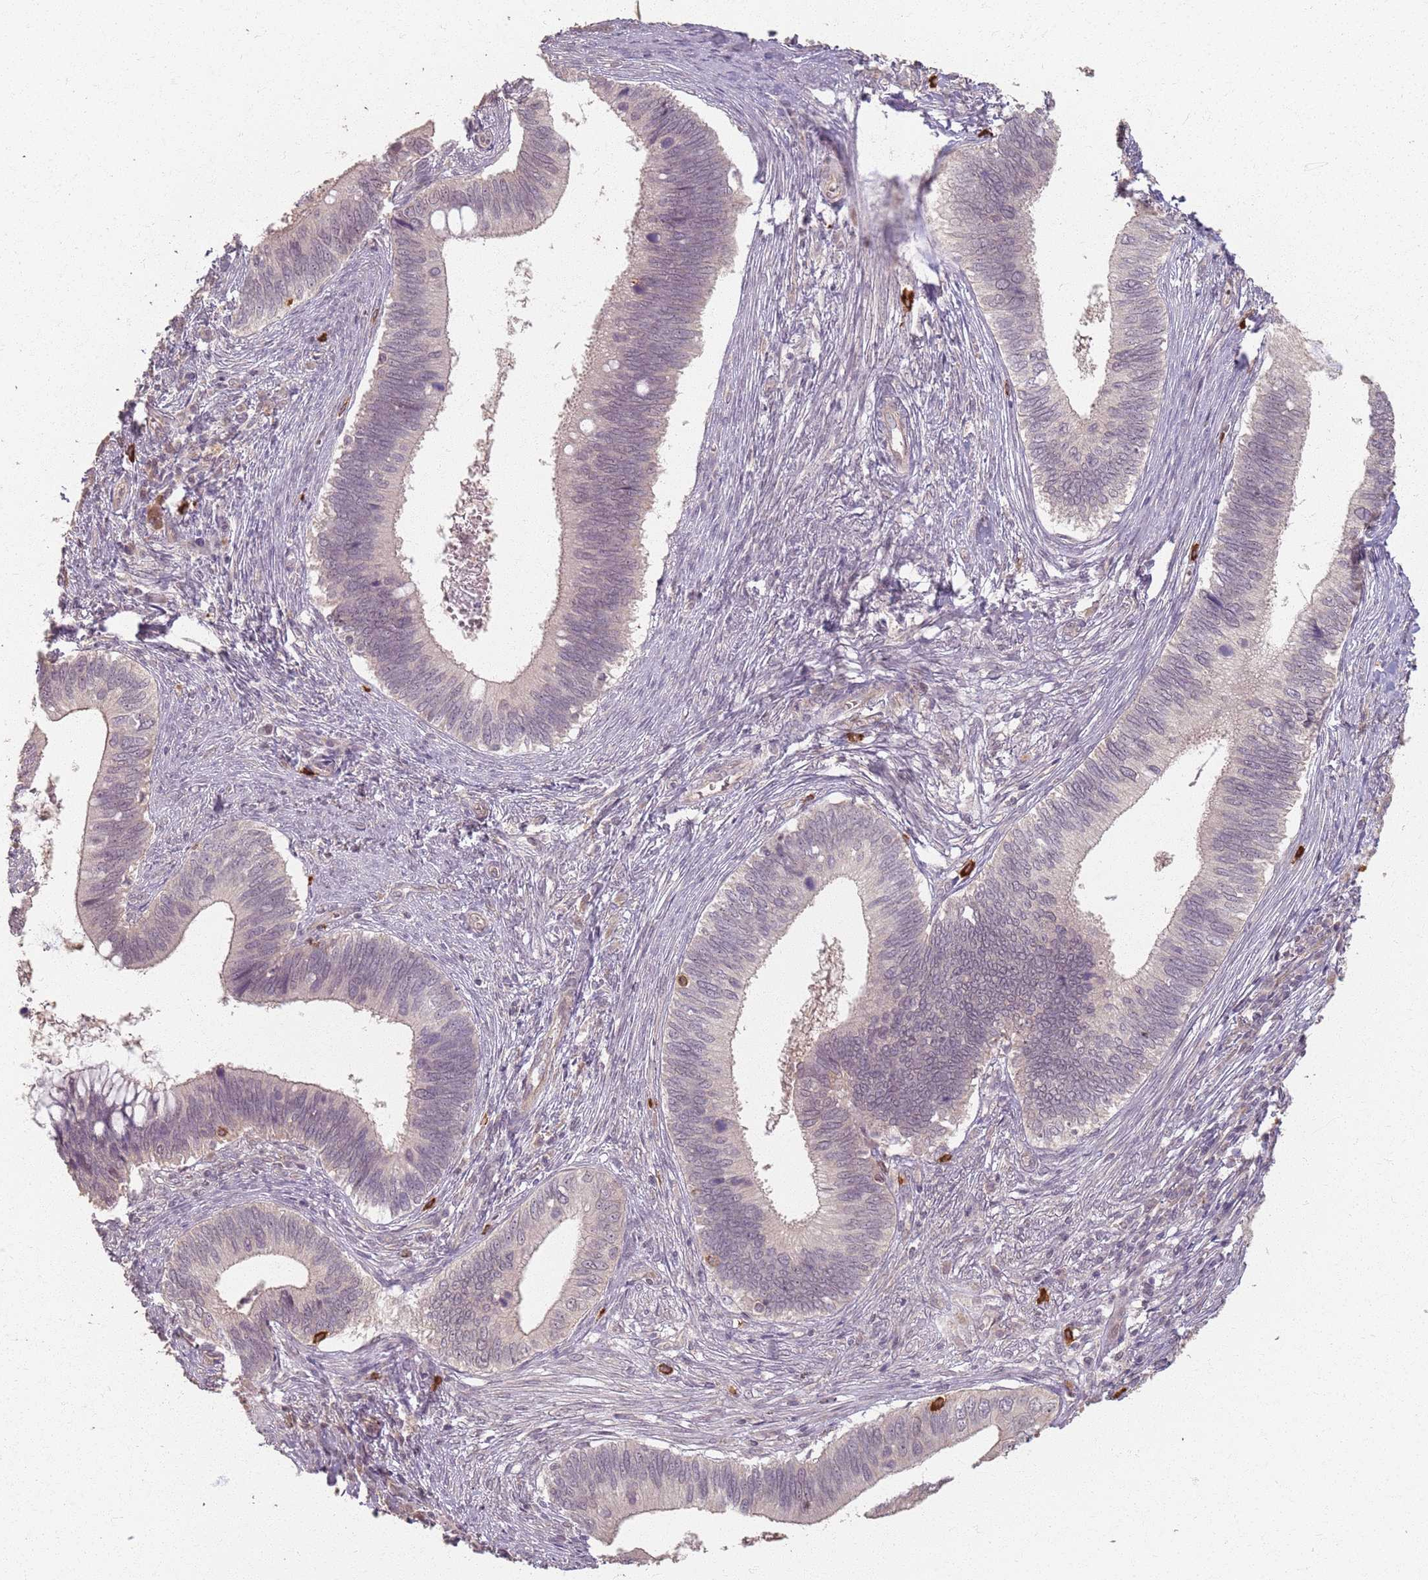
{"staining": {"intensity": "weak", "quantity": "<25%", "location": "cytoplasmic/membranous"}, "tissue": "cervical cancer", "cell_type": "Tumor cells", "image_type": "cancer", "snomed": [{"axis": "morphology", "description": "Adenocarcinoma, NOS"}, {"axis": "topography", "description": "Cervix"}], "caption": "Photomicrograph shows no protein expression in tumor cells of cervical adenocarcinoma tissue.", "gene": "CCDC168", "patient": {"sex": "female", "age": 42}}